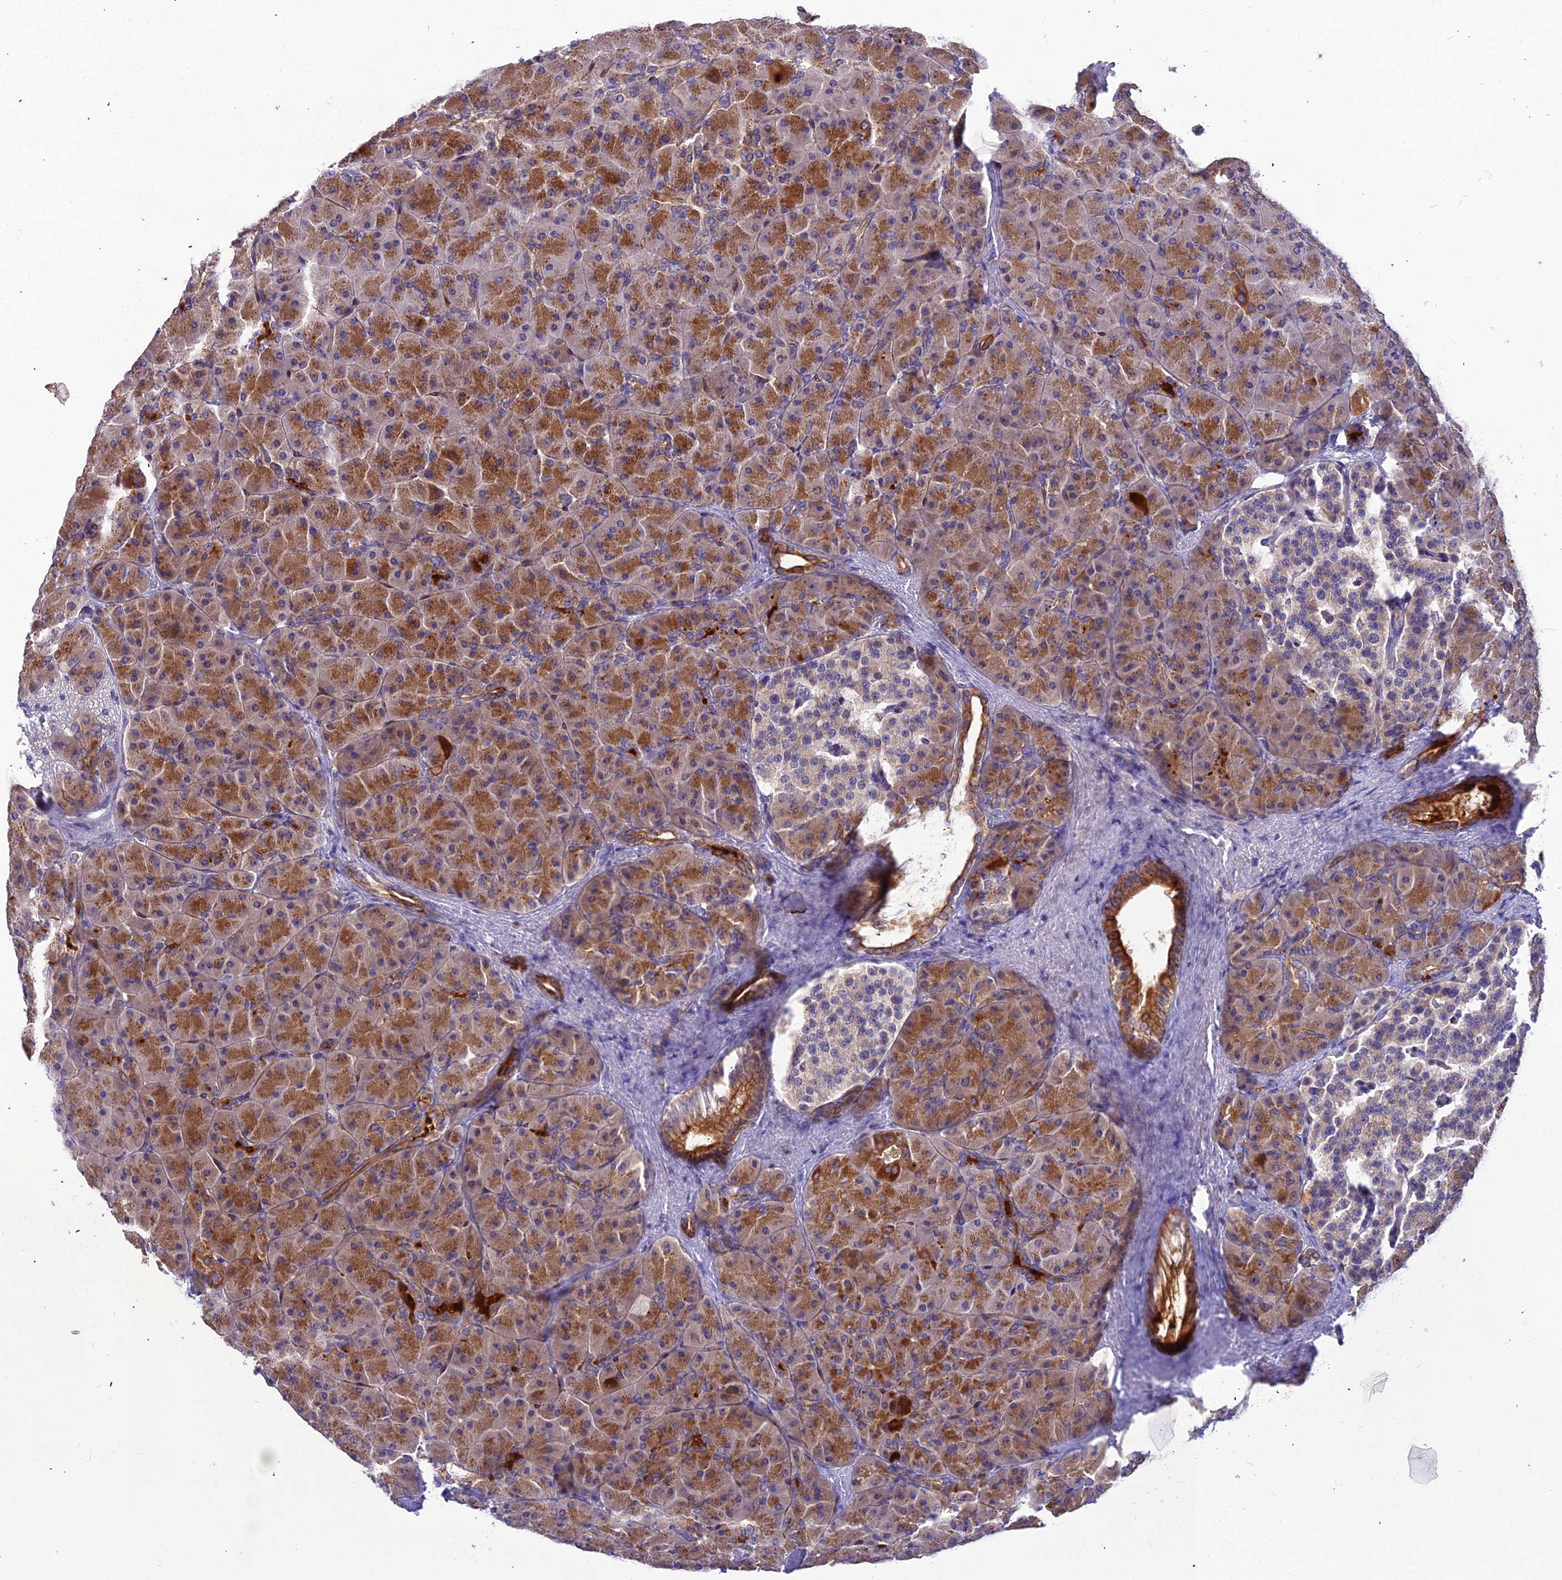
{"staining": {"intensity": "strong", "quantity": ">75%", "location": "cytoplasmic/membranous"}, "tissue": "pancreas", "cell_type": "Exocrine glandular cells", "image_type": "normal", "snomed": [{"axis": "morphology", "description": "Normal tissue, NOS"}, {"axis": "topography", "description": "Pancreas"}], "caption": "IHC staining of benign pancreas, which displays high levels of strong cytoplasmic/membranous expression in about >75% of exocrine glandular cells indicating strong cytoplasmic/membranous protein positivity. The staining was performed using DAB (3,3'-diaminobenzidine) (brown) for protein detection and nuclei were counterstained in hematoxylin (blue).", "gene": "DMRTA1", "patient": {"sex": "male", "age": 66}}